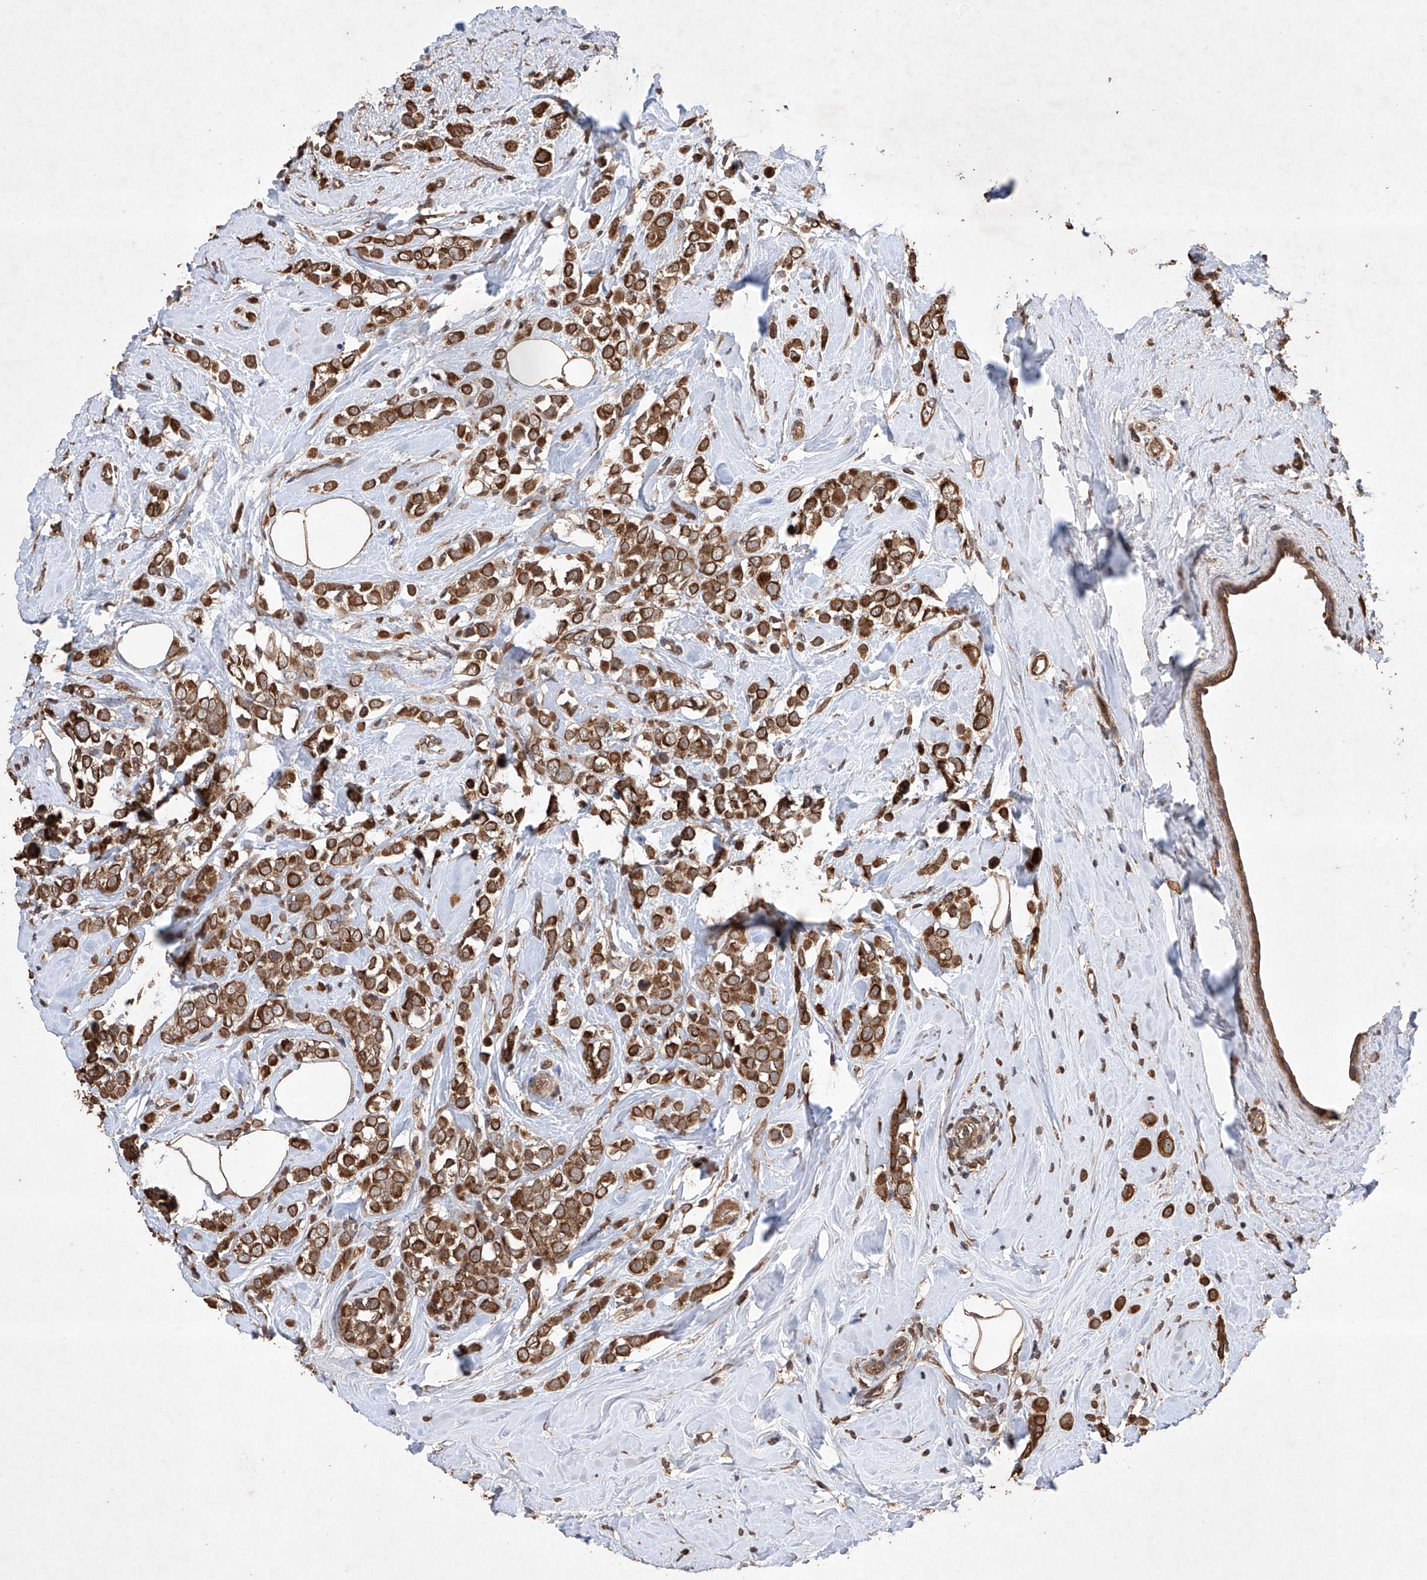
{"staining": {"intensity": "strong", "quantity": ">75%", "location": "cytoplasmic/membranous"}, "tissue": "breast cancer", "cell_type": "Tumor cells", "image_type": "cancer", "snomed": [{"axis": "morphology", "description": "Lobular carcinoma"}, {"axis": "topography", "description": "Breast"}], "caption": "There is high levels of strong cytoplasmic/membranous positivity in tumor cells of breast lobular carcinoma, as demonstrated by immunohistochemical staining (brown color).", "gene": "LURAP1", "patient": {"sex": "female", "age": 47}}